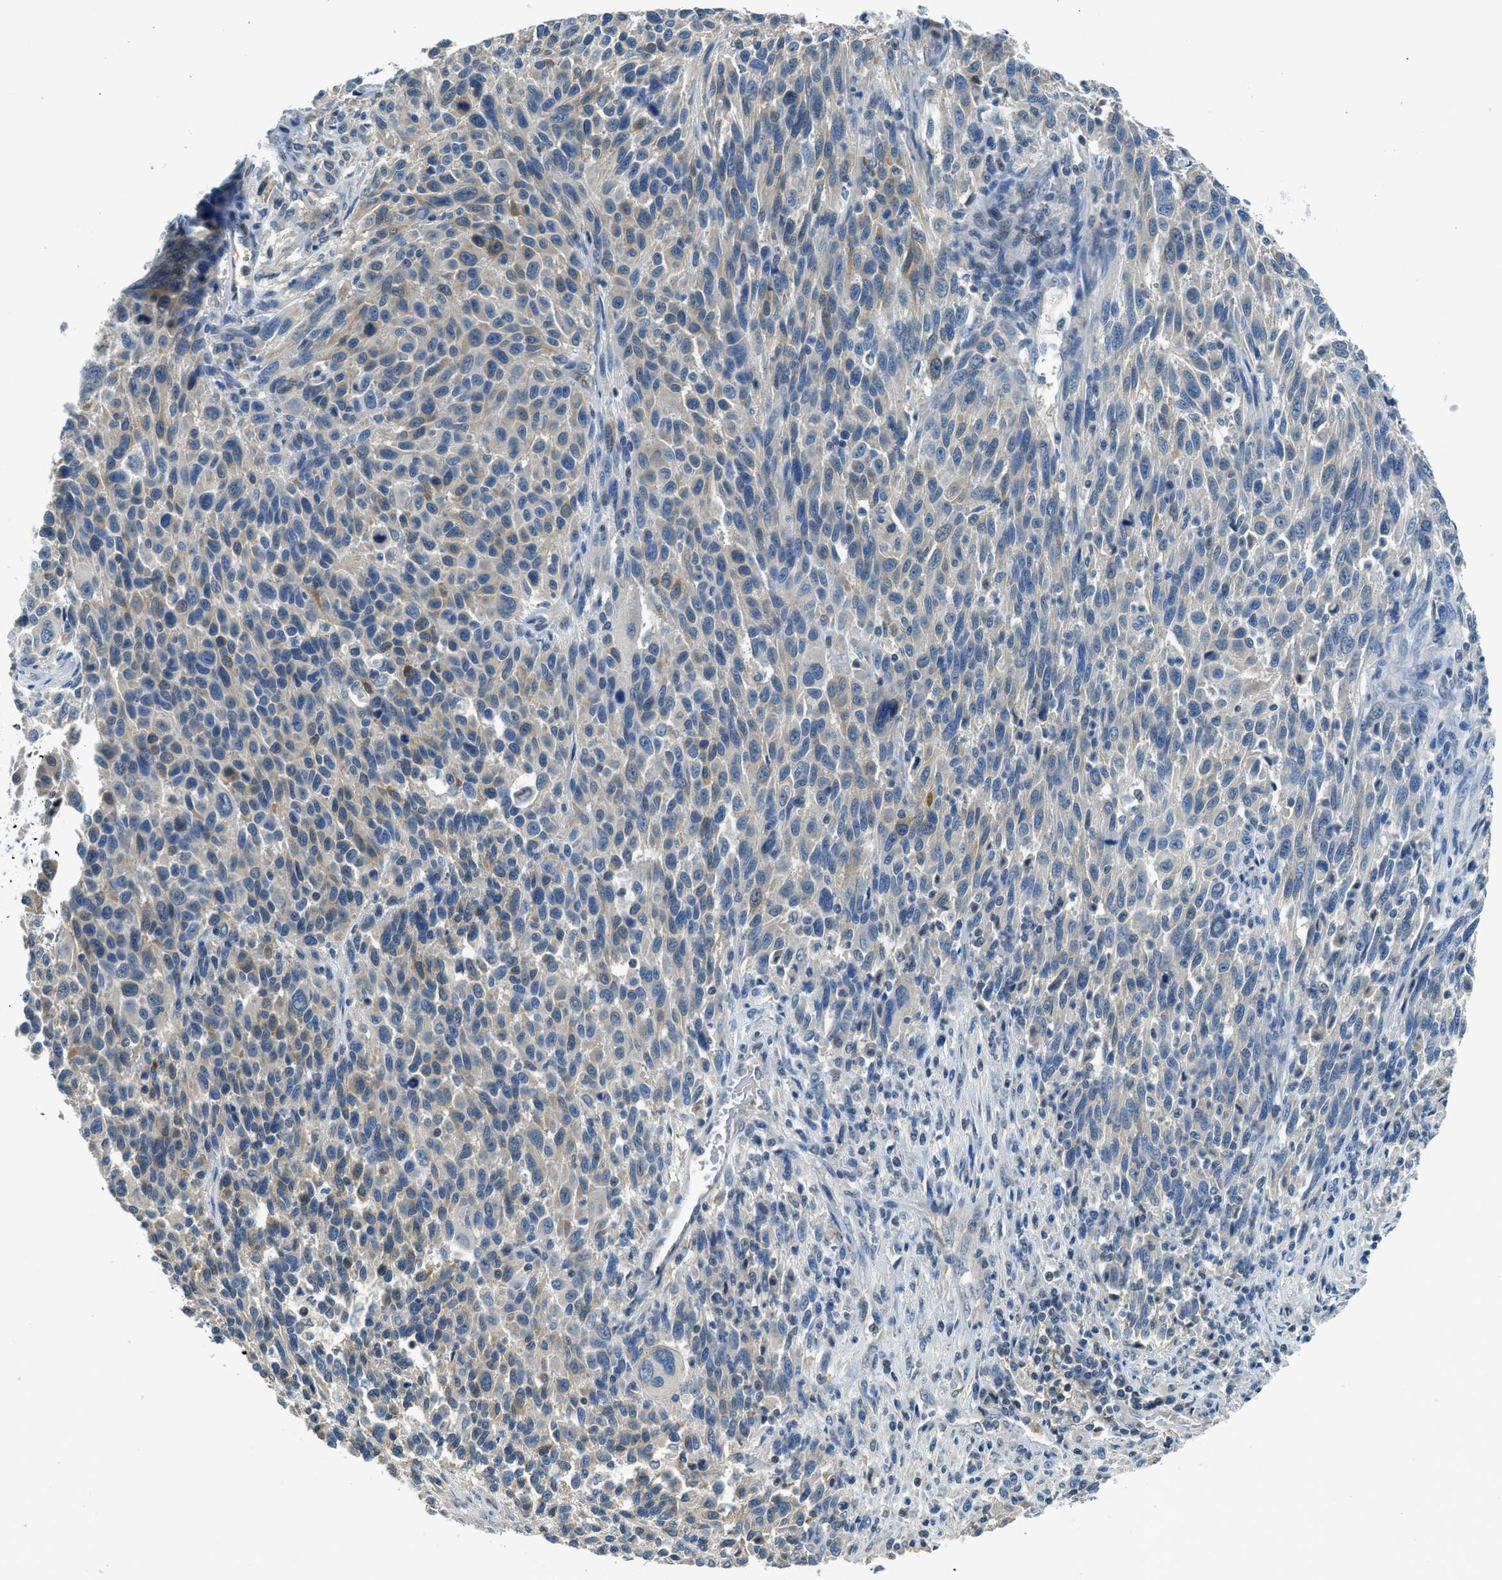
{"staining": {"intensity": "weak", "quantity": "<25%", "location": "cytoplasmic/membranous"}, "tissue": "melanoma", "cell_type": "Tumor cells", "image_type": "cancer", "snomed": [{"axis": "morphology", "description": "Malignant melanoma, Metastatic site"}, {"axis": "topography", "description": "Lymph node"}], "caption": "A micrograph of human melanoma is negative for staining in tumor cells. (Stains: DAB immunohistochemistry with hematoxylin counter stain, Microscopy: brightfield microscopy at high magnification).", "gene": "LMLN", "patient": {"sex": "male", "age": 61}}